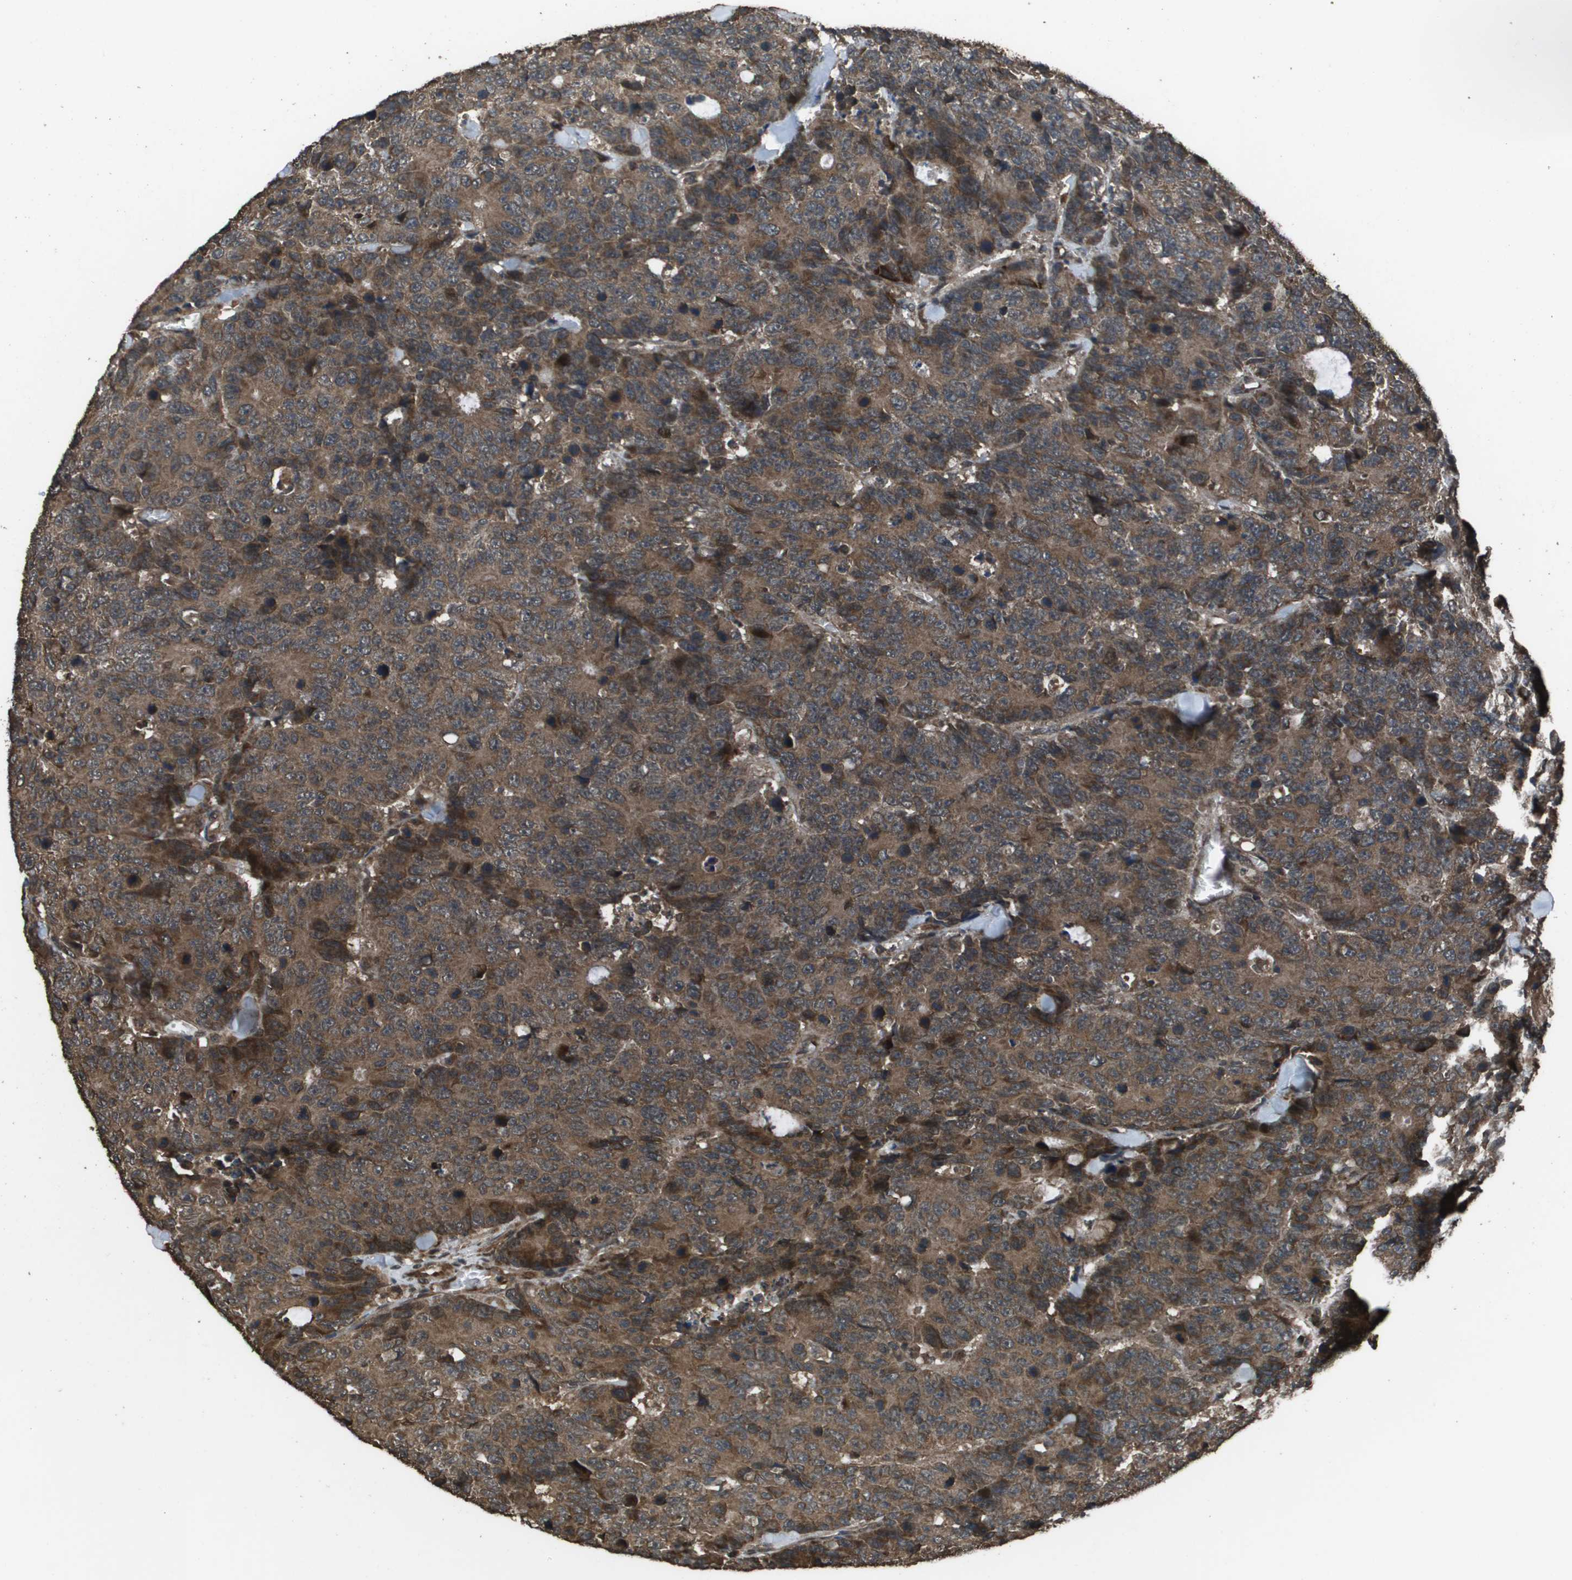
{"staining": {"intensity": "moderate", "quantity": ">75%", "location": "cytoplasmic/membranous"}, "tissue": "colorectal cancer", "cell_type": "Tumor cells", "image_type": "cancer", "snomed": [{"axis": "morphology", "description": "Adenocarcinoma, NOS"}, {"axis": "topography", "description": "Colon"}], "caption": "IHC histopathology image of human colorectal cancer stained for a protein (brown), which demonstrates medium levels of moderate cytoplasmic/membranous staining in approximately >75% of tumor cells.", "gene": "FIG4", "patient": {"sex": "female", "age": 86}}